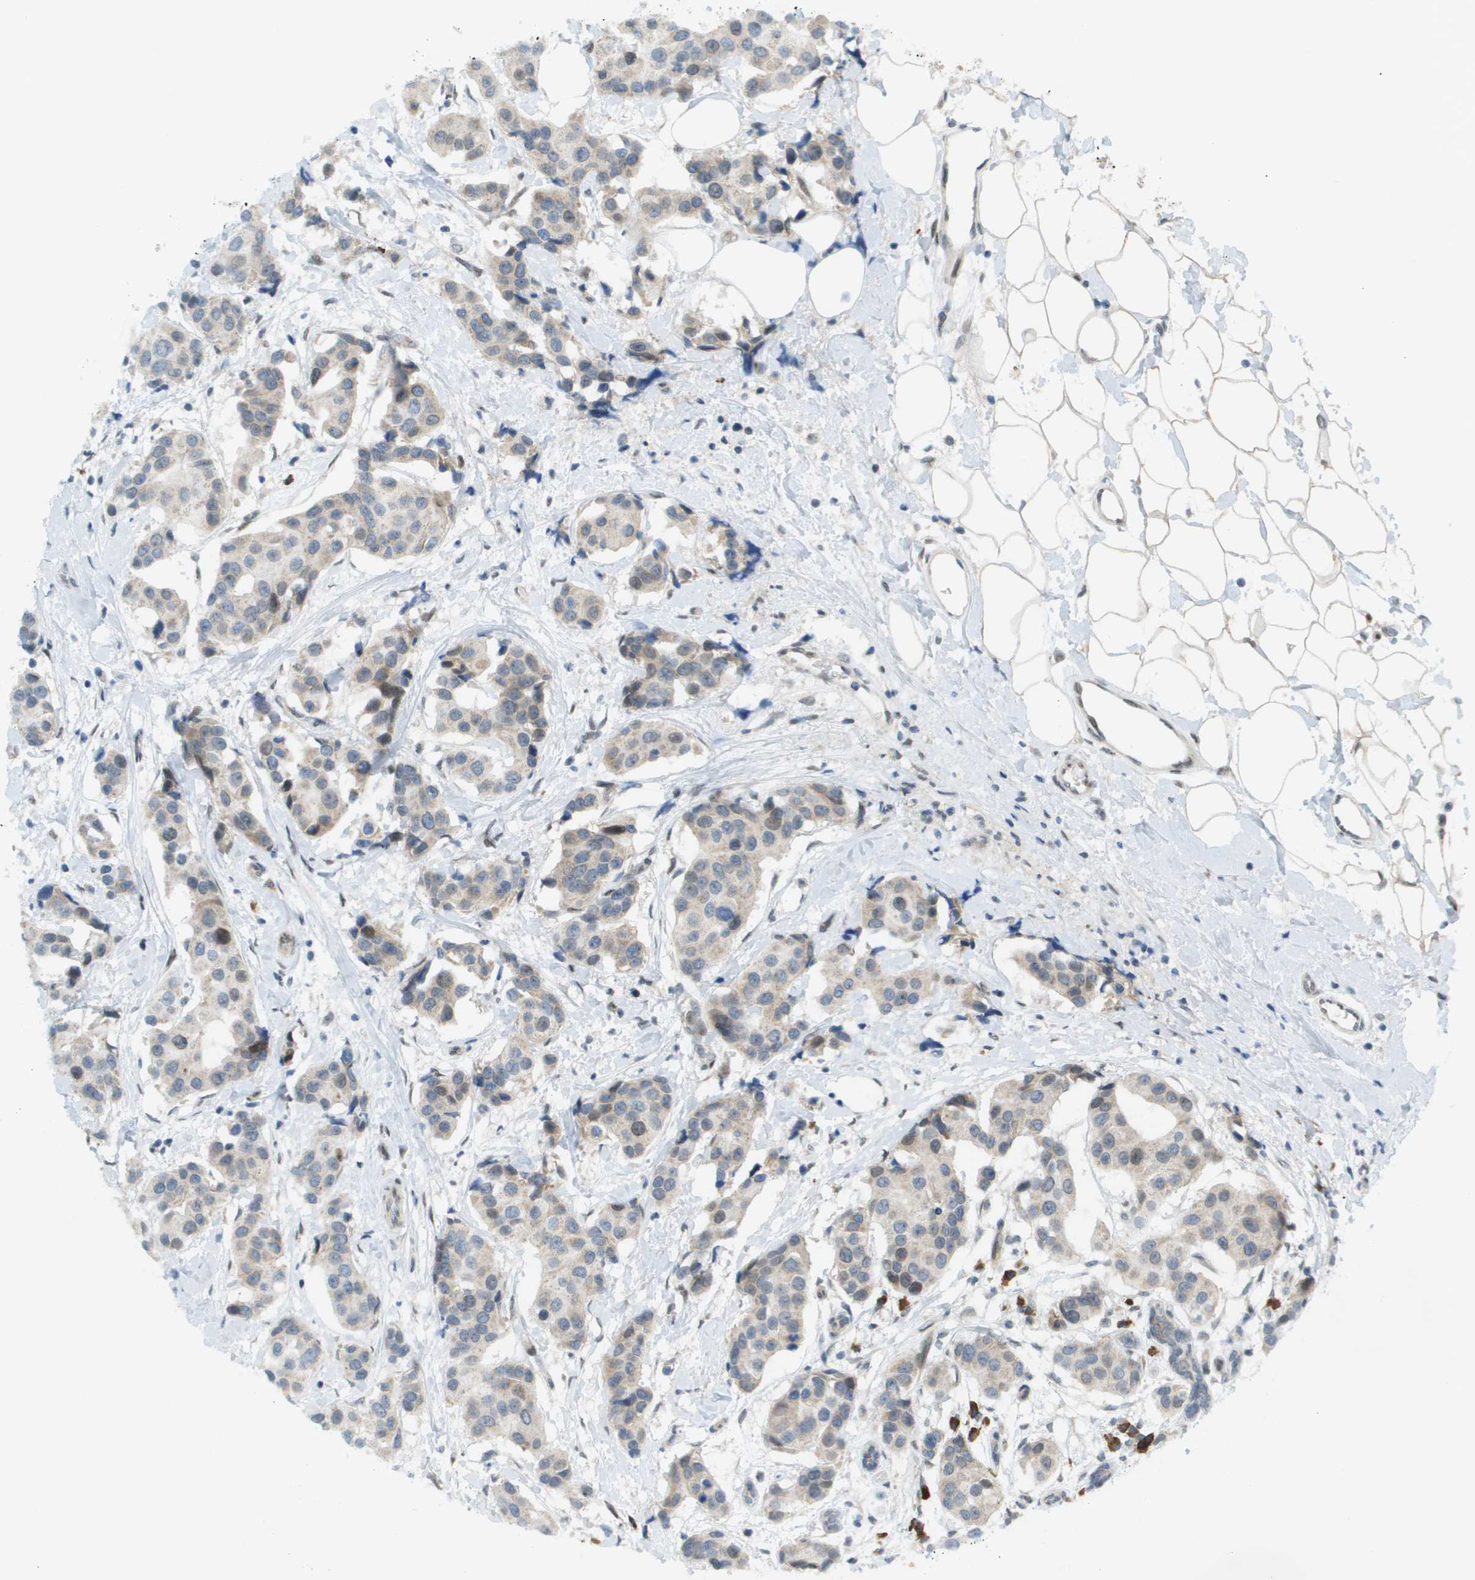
{"staining": {"intensity": "weak", "quantity": ">75%", "location": "cytoplasmic/membranous,nuclear"}, "tissue": "breast cancer", "cell_type": "Tumor cells", "image_type": "cancer", "snomed": [{"axis": "morphology", "description": "Normal tissue, NOS"}, {"axis": "morphology", "description": "Duct carcinoma"}, {"axis": "topography", "description": "Breast"}], "caption": "Tumor cells exhibit low levels of weak cytoplasmic/membranous and nuclear staining in about >75% of cells in human invasive ductal carcinoma (breast). Ihc stains the protein in brown and the nuclei are stained blue.", "gene": "CACNB4", "patient": {"sex": "female", "age": 39}}